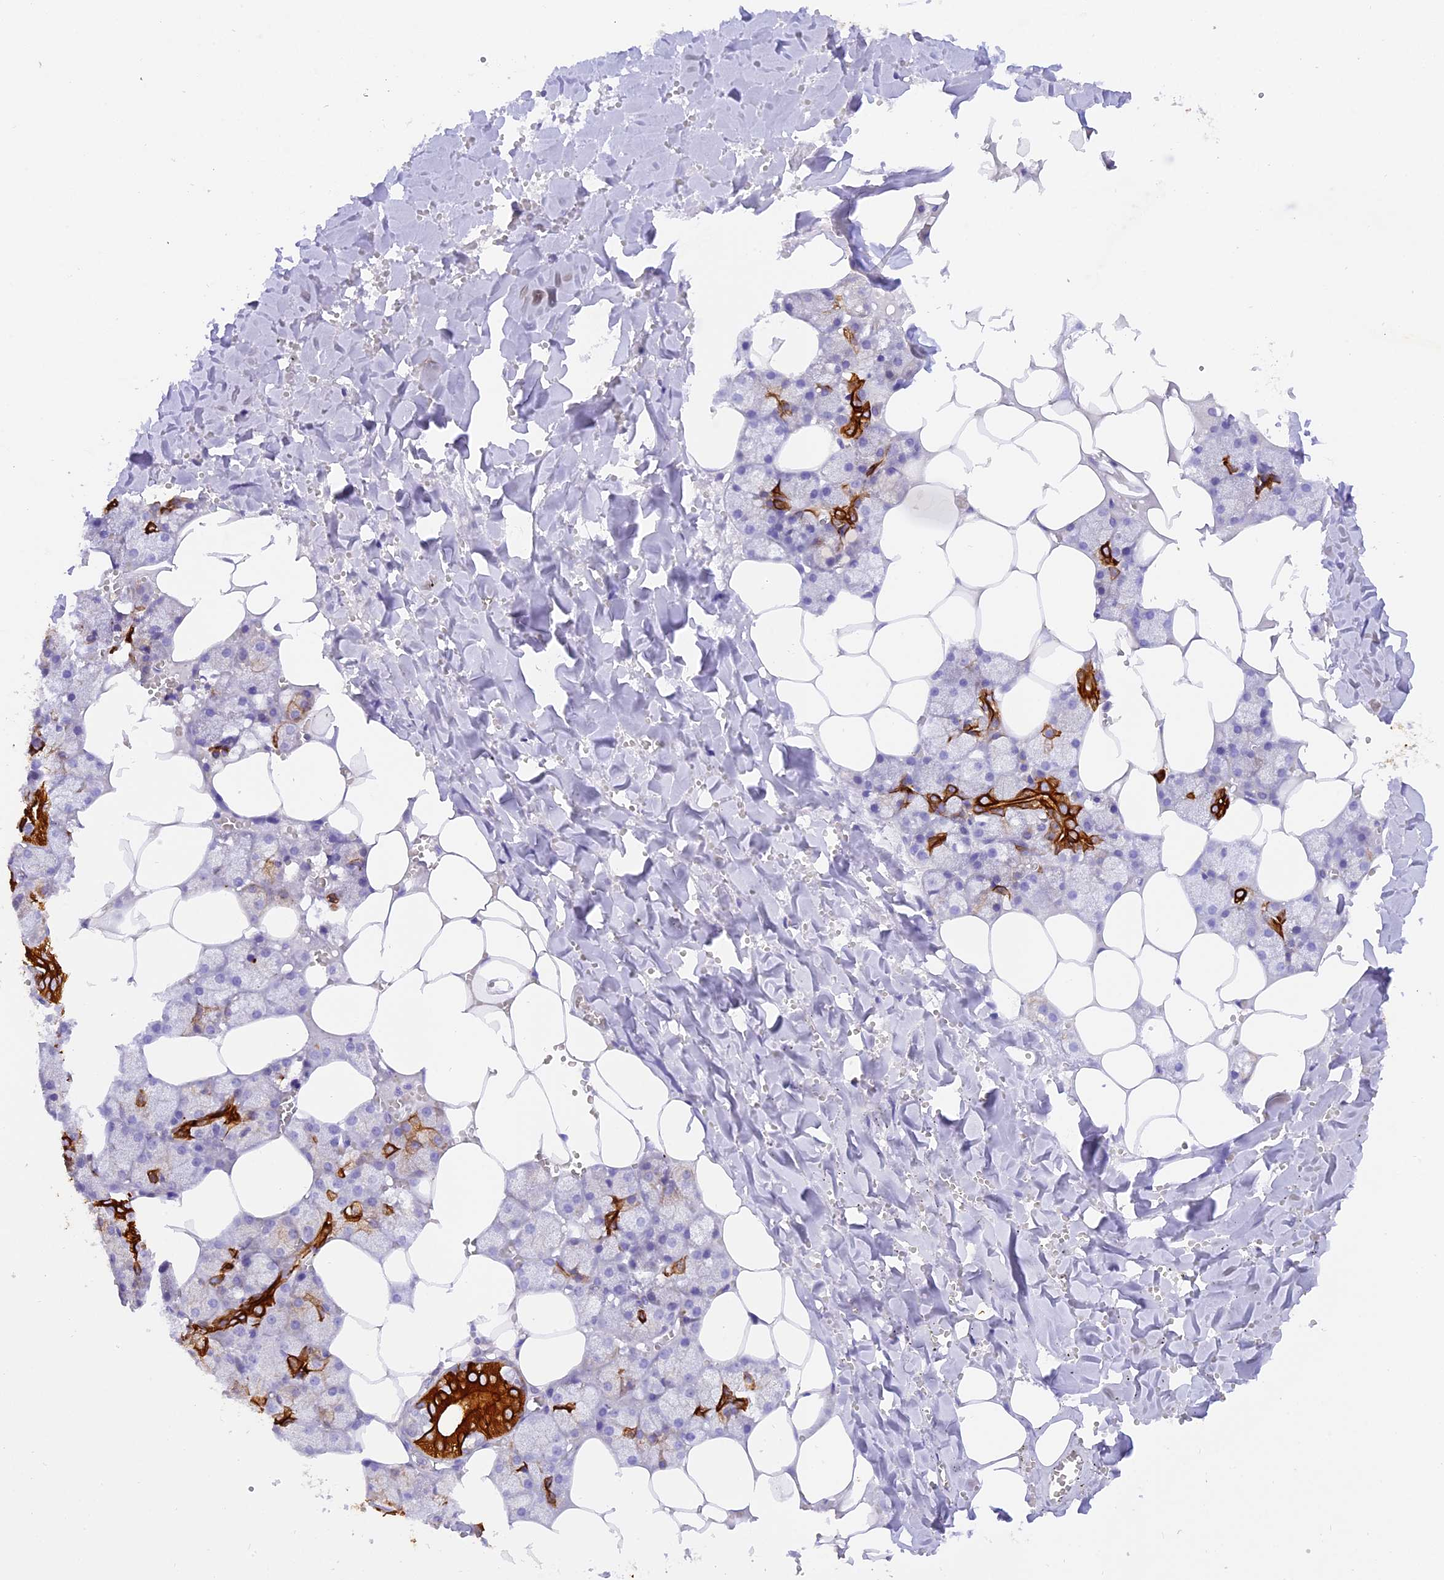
{"staining": {"intensity": "strong", "quantity": "25%-75%", "location": "cytoplasmic/membranous"}, "tissue": "salivary gland", "cell_type": "Glandular cells", "image_type": "normal", "snomed": [{"axis": "morphology", "description": "Normal tissue, NOS"}, {"axis": "topography", "description": "Salivary gland"}], "caption": "Salivary gland stained with a brown dye reveals strong cytoplasmic/membranous positive expression in about 25%-75% of glandular cells.", "gene": "PKIA", "patient": {"sex": "male", "age": 62}}